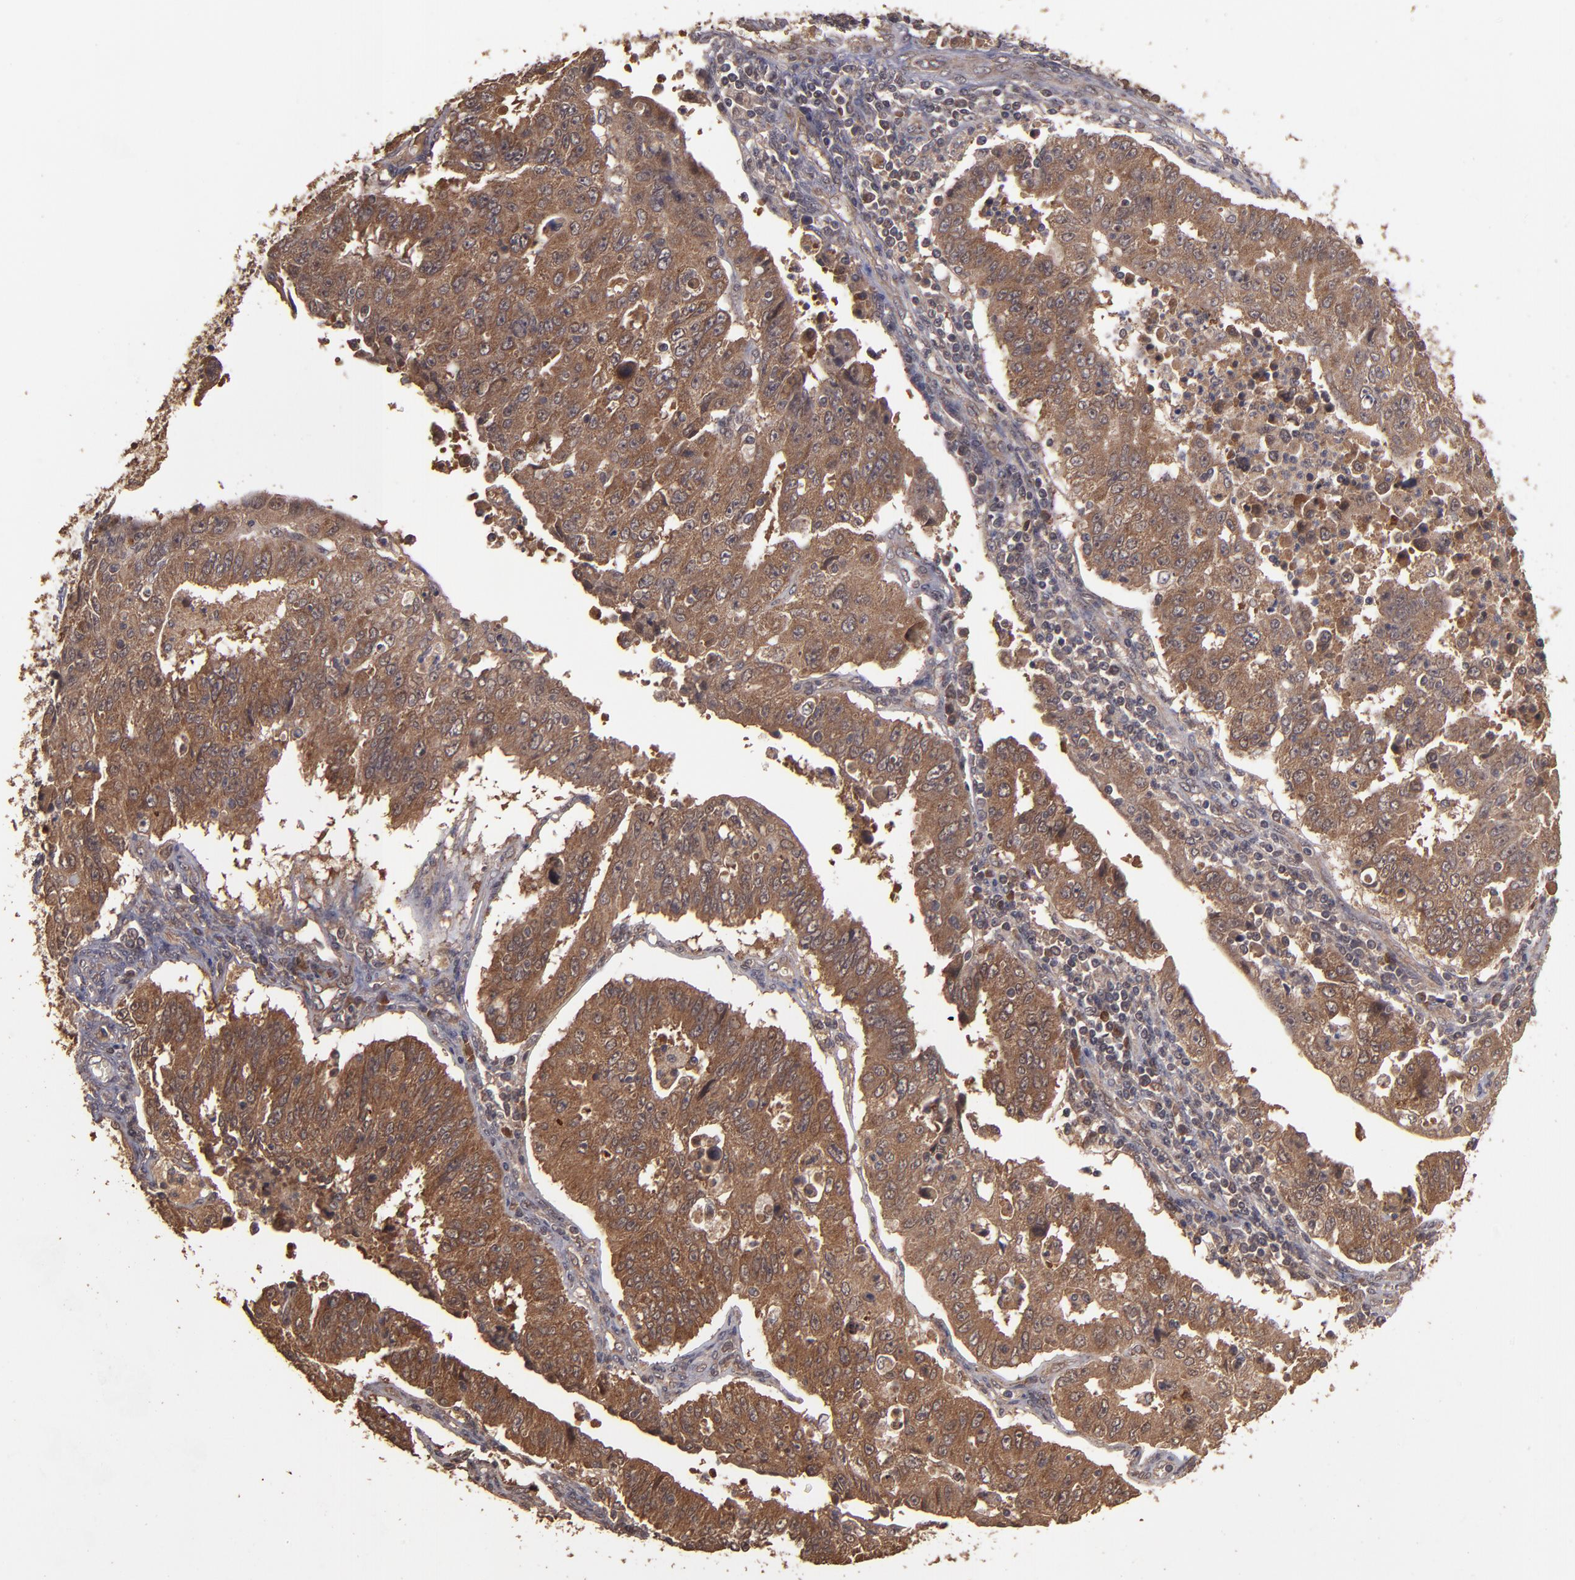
{"staining": {"intensity": "strong", "quantity": ">75%", "location": "cytoplasmic/membranous"}, "tissue": "endometrial cancer", "cell_type": "Tumor cells", "image_type": "cancer", "snomed": [{"axis": "morphology", "description": "Adenocarcinoma, NOS"}, {"axis": "topography", "description": "Endometrium"}], "caption": "Protein staining of endometrial cancer (adenocarcinoma) tissue exhibits strong cytoplasmic/membranous positivity in approximately >75% of tumor cells. (Stains: DAB in brown, nuclei in blue, Microscopy: brightfield microscopy at high magnification).", "gene": "TXNDC16", "patient": {"sex": "female", "age": 42}}